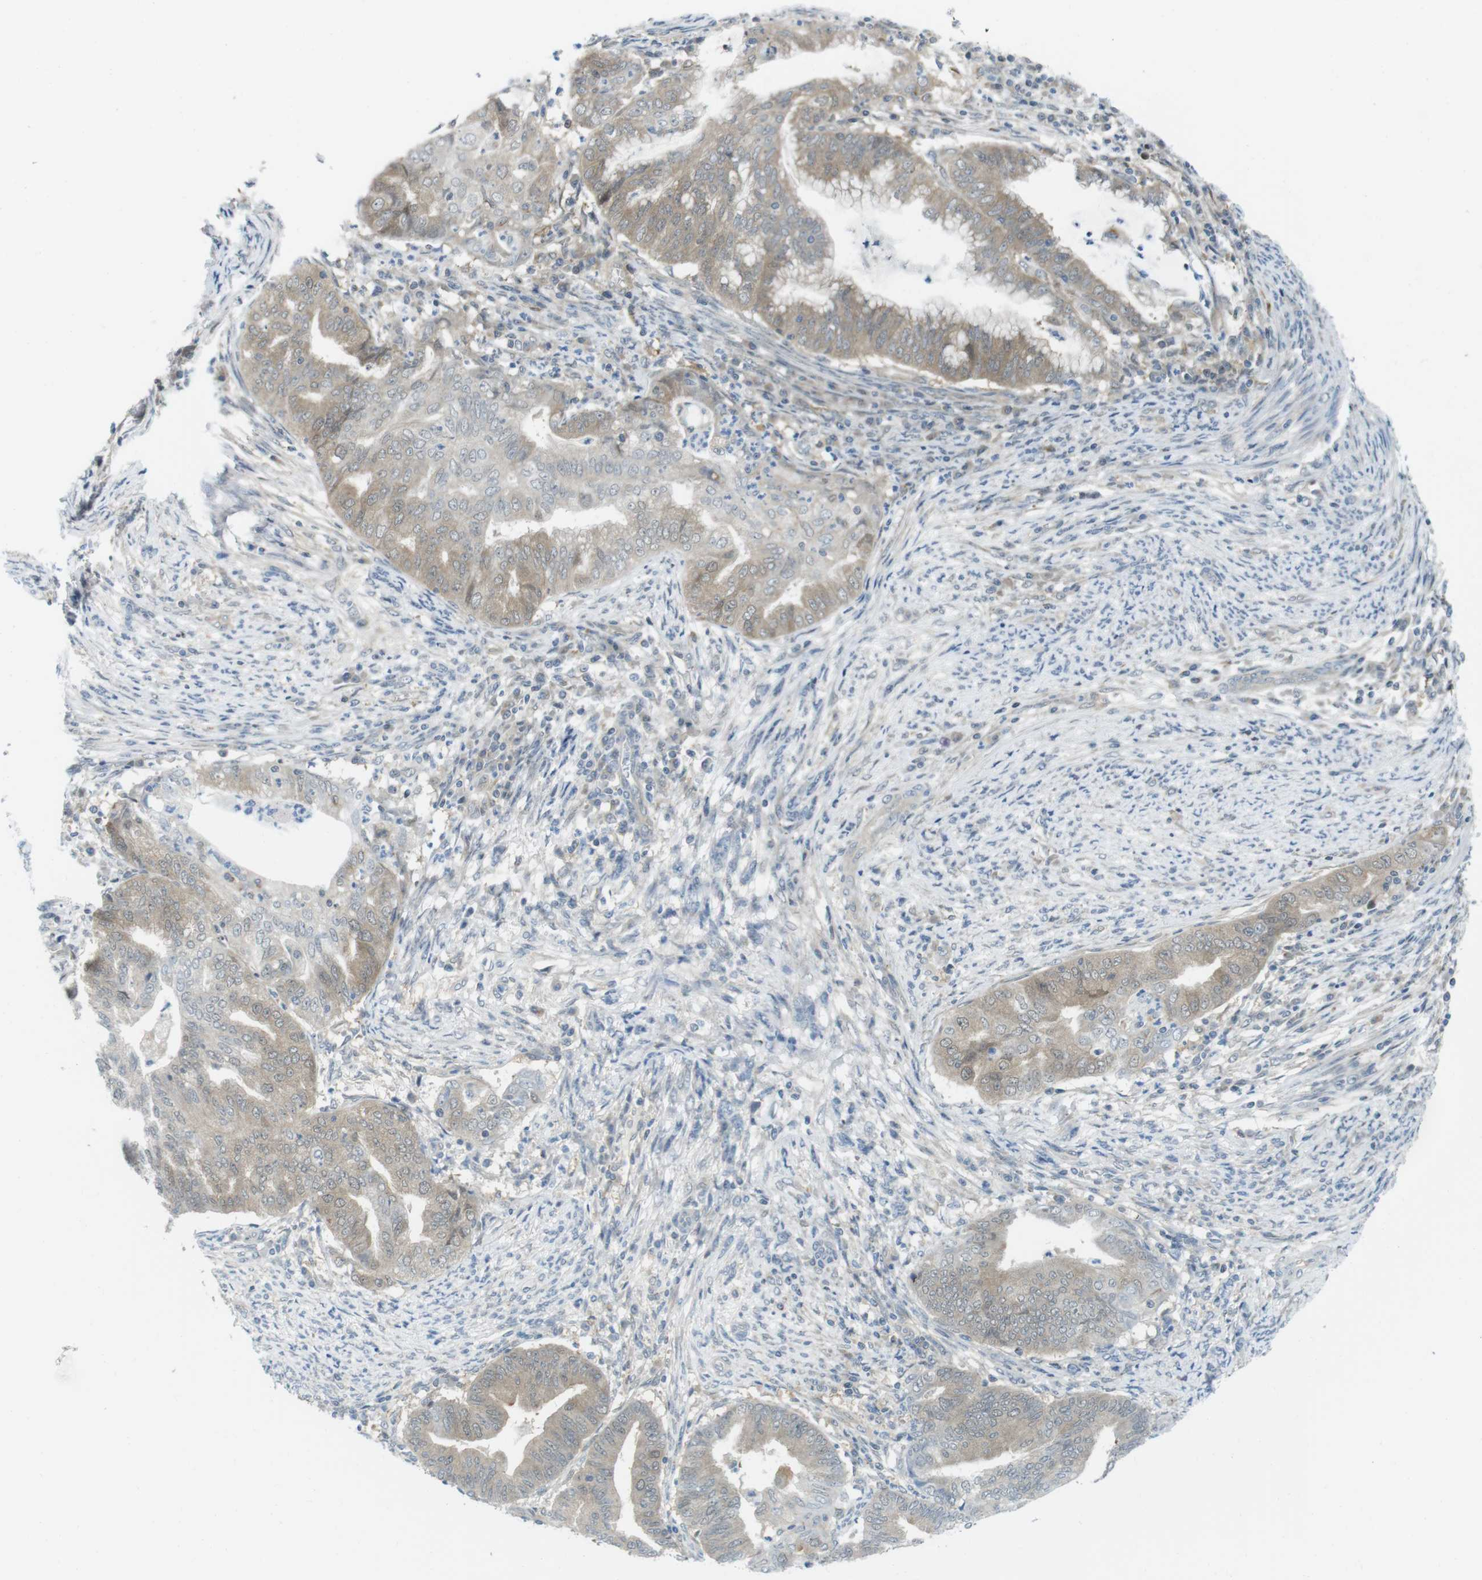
{"staining": {"intensity": "moderate", "quantity": "25%-75%", "location": "cytoplasmic/membranous"}, "tissue": "endometrial cancer", "cell_type": "Tumor cells", "image_type": "cancer", "snomed": [{"axis": "morphology", "description": "Adenocarcinoma, NOS"}, {"axis": "topography", "description": "Endometrium"}], "caption": "Immunohistochemical staining of human adenocarcinoma (endometrial) demonstrates medium levels of moderate cytoplasmic/membranous staining in about 25%-75% of tumor cells.", "gene": "CASP2", "patient": {"sex": "female", "age": 79}}